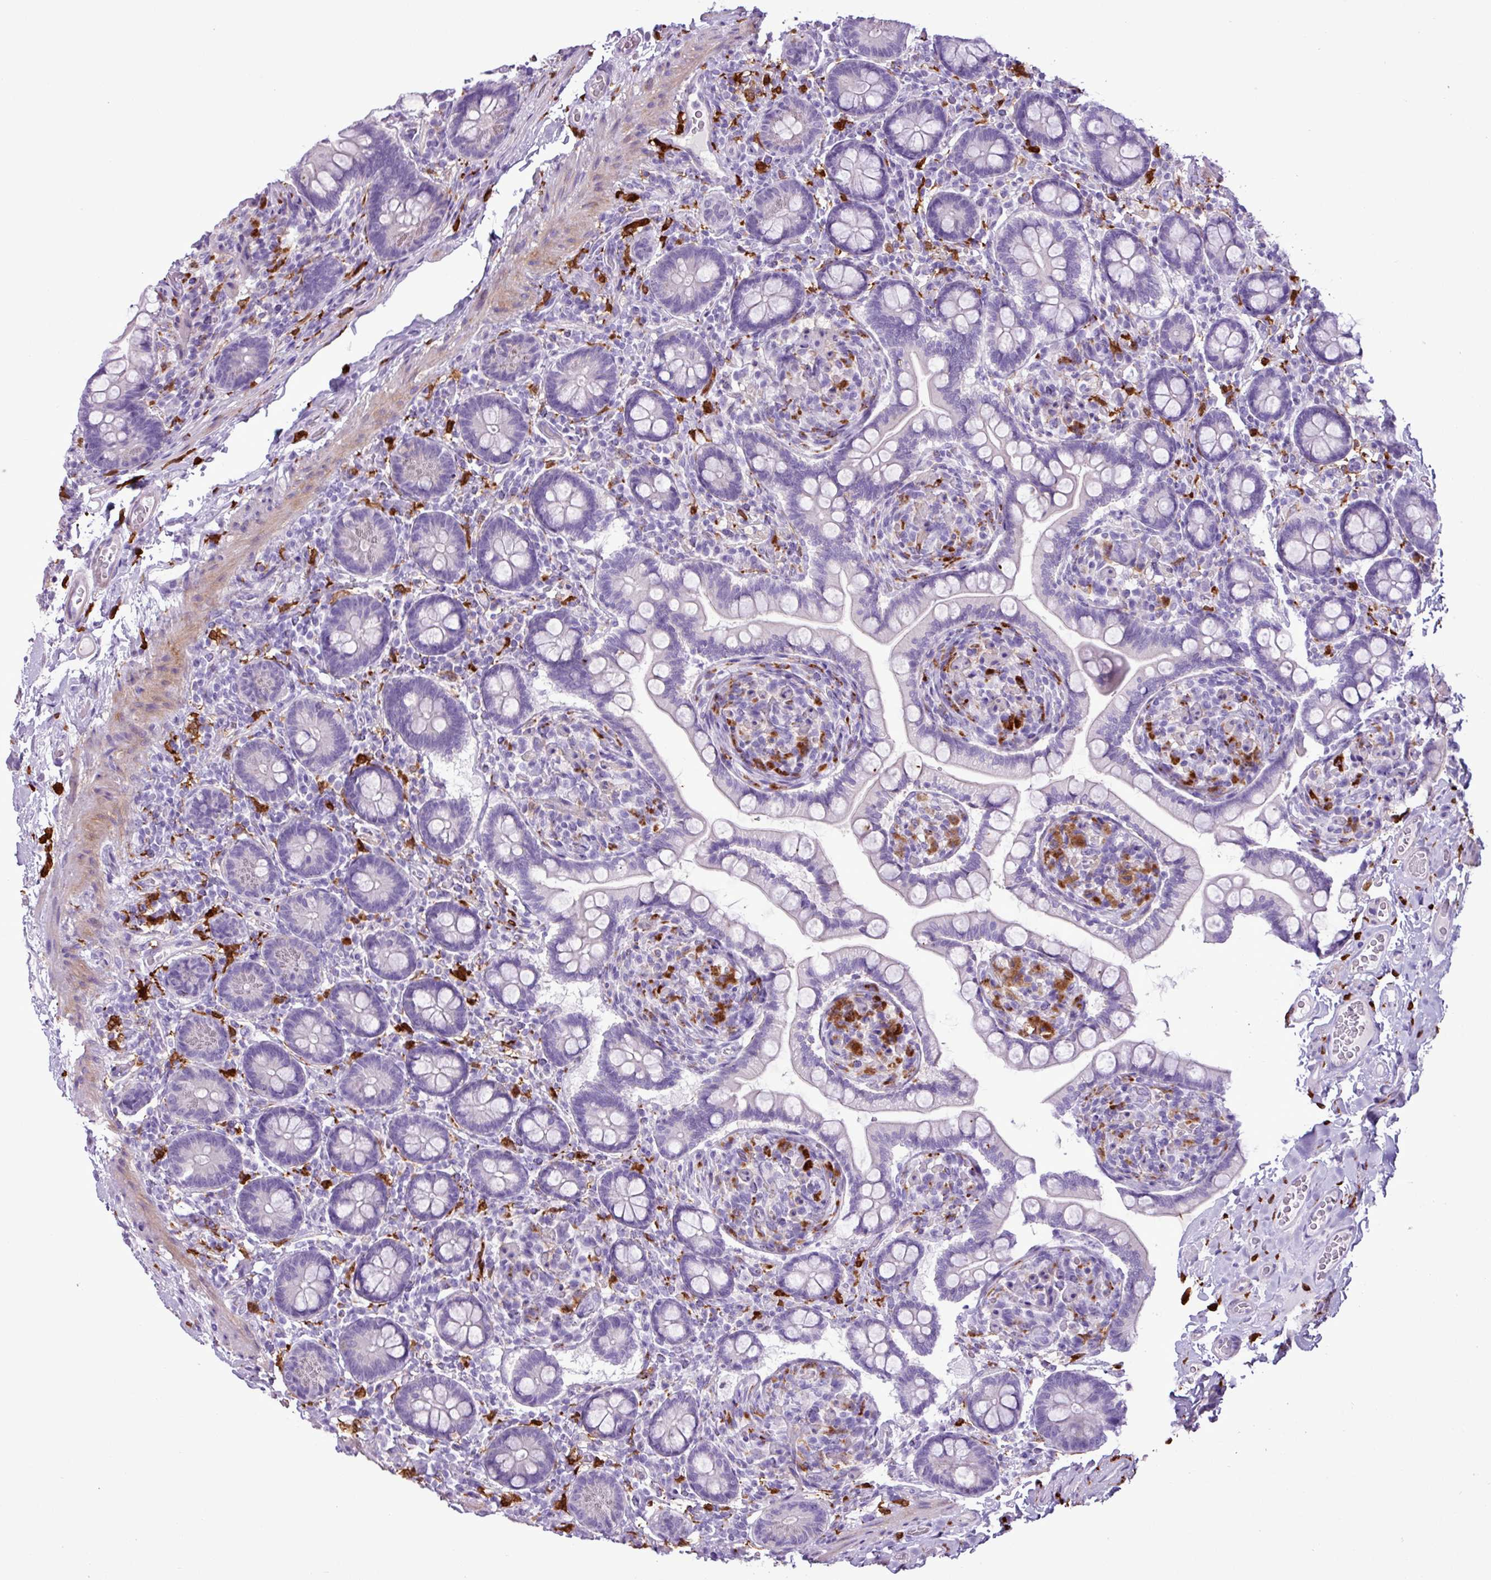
{"staining": {"intensity": "moderate", "quantity": "<25%", "location": "cytoplasmic/membranous"}, "tissue": "small intestine", "cell_type": "Glandular cells", "image_type": "normal", "snomed": [{"axis": "morphology", "description": "Normal tissue, NOS"}, {"axis": "topography", "description": "Small intestine"}], "caption": "Protein staining by immunohistochemistry shows moderate cytoplasmic/membranous staining in about <25% of glandular cells in normal small intestine.", "gene": "TMEM200C", "patient": {"sex": "female", "age": 64}}